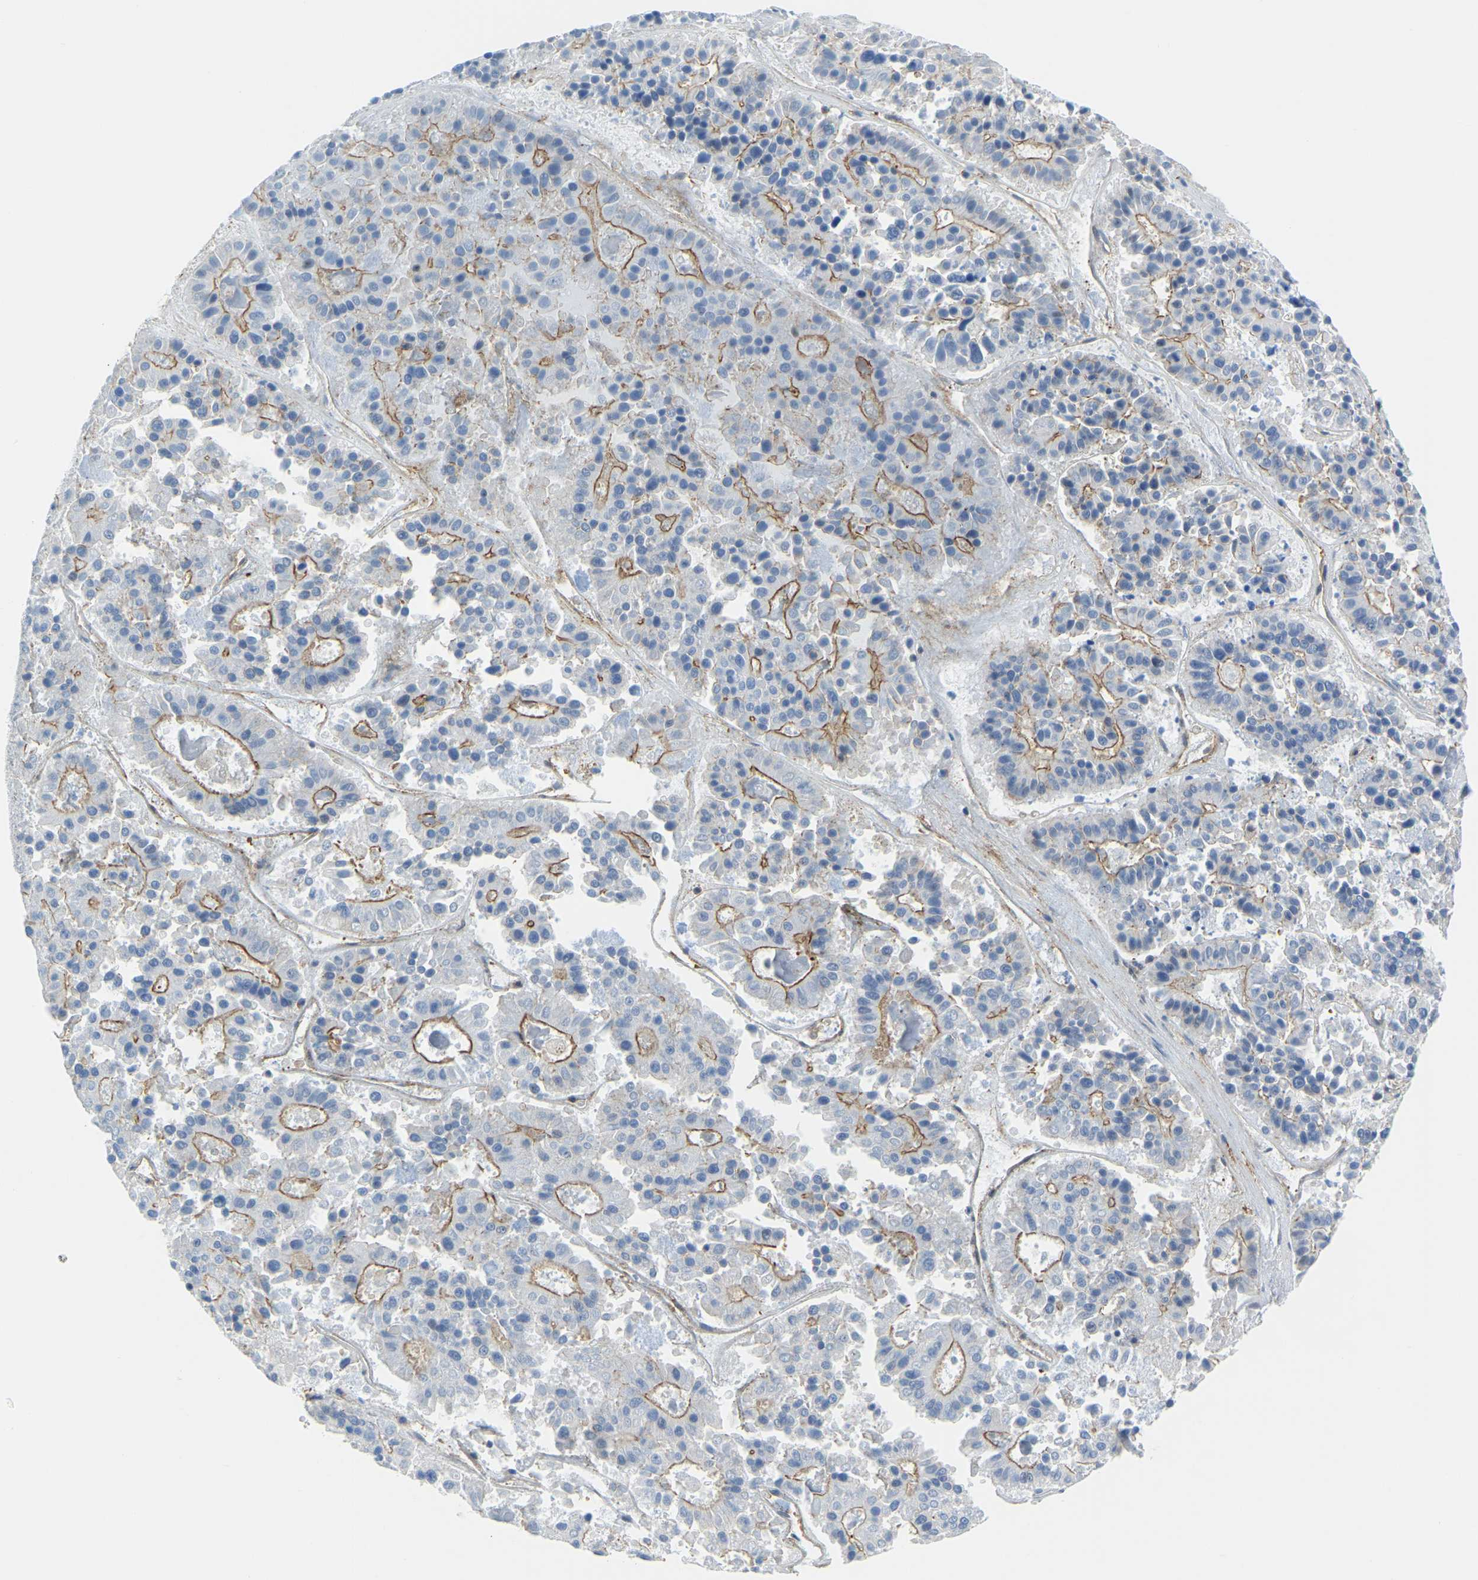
{"staining": {"intensity": "moderate", "quantity": "25%-75%", "location": "cytoplasmic/membranous"}, "tissue": "pancreatic cancer", "cell_type": "Tumor cells", "image_type": "cancer", "snomed": [{"axis": "morphology", "description": "Adenocarcinoma, NOS"}, {"axis": "topography", "description": "Pancreas"}], "caption": "A micrograph of human pancreatic cancer (adenocarcinoma) stained for a protein reveals moderate cytoplasmic/membranous brown staining in tumor cells.", "gene": "MYL3", "patient": {"sex": "male", "age": 50}}